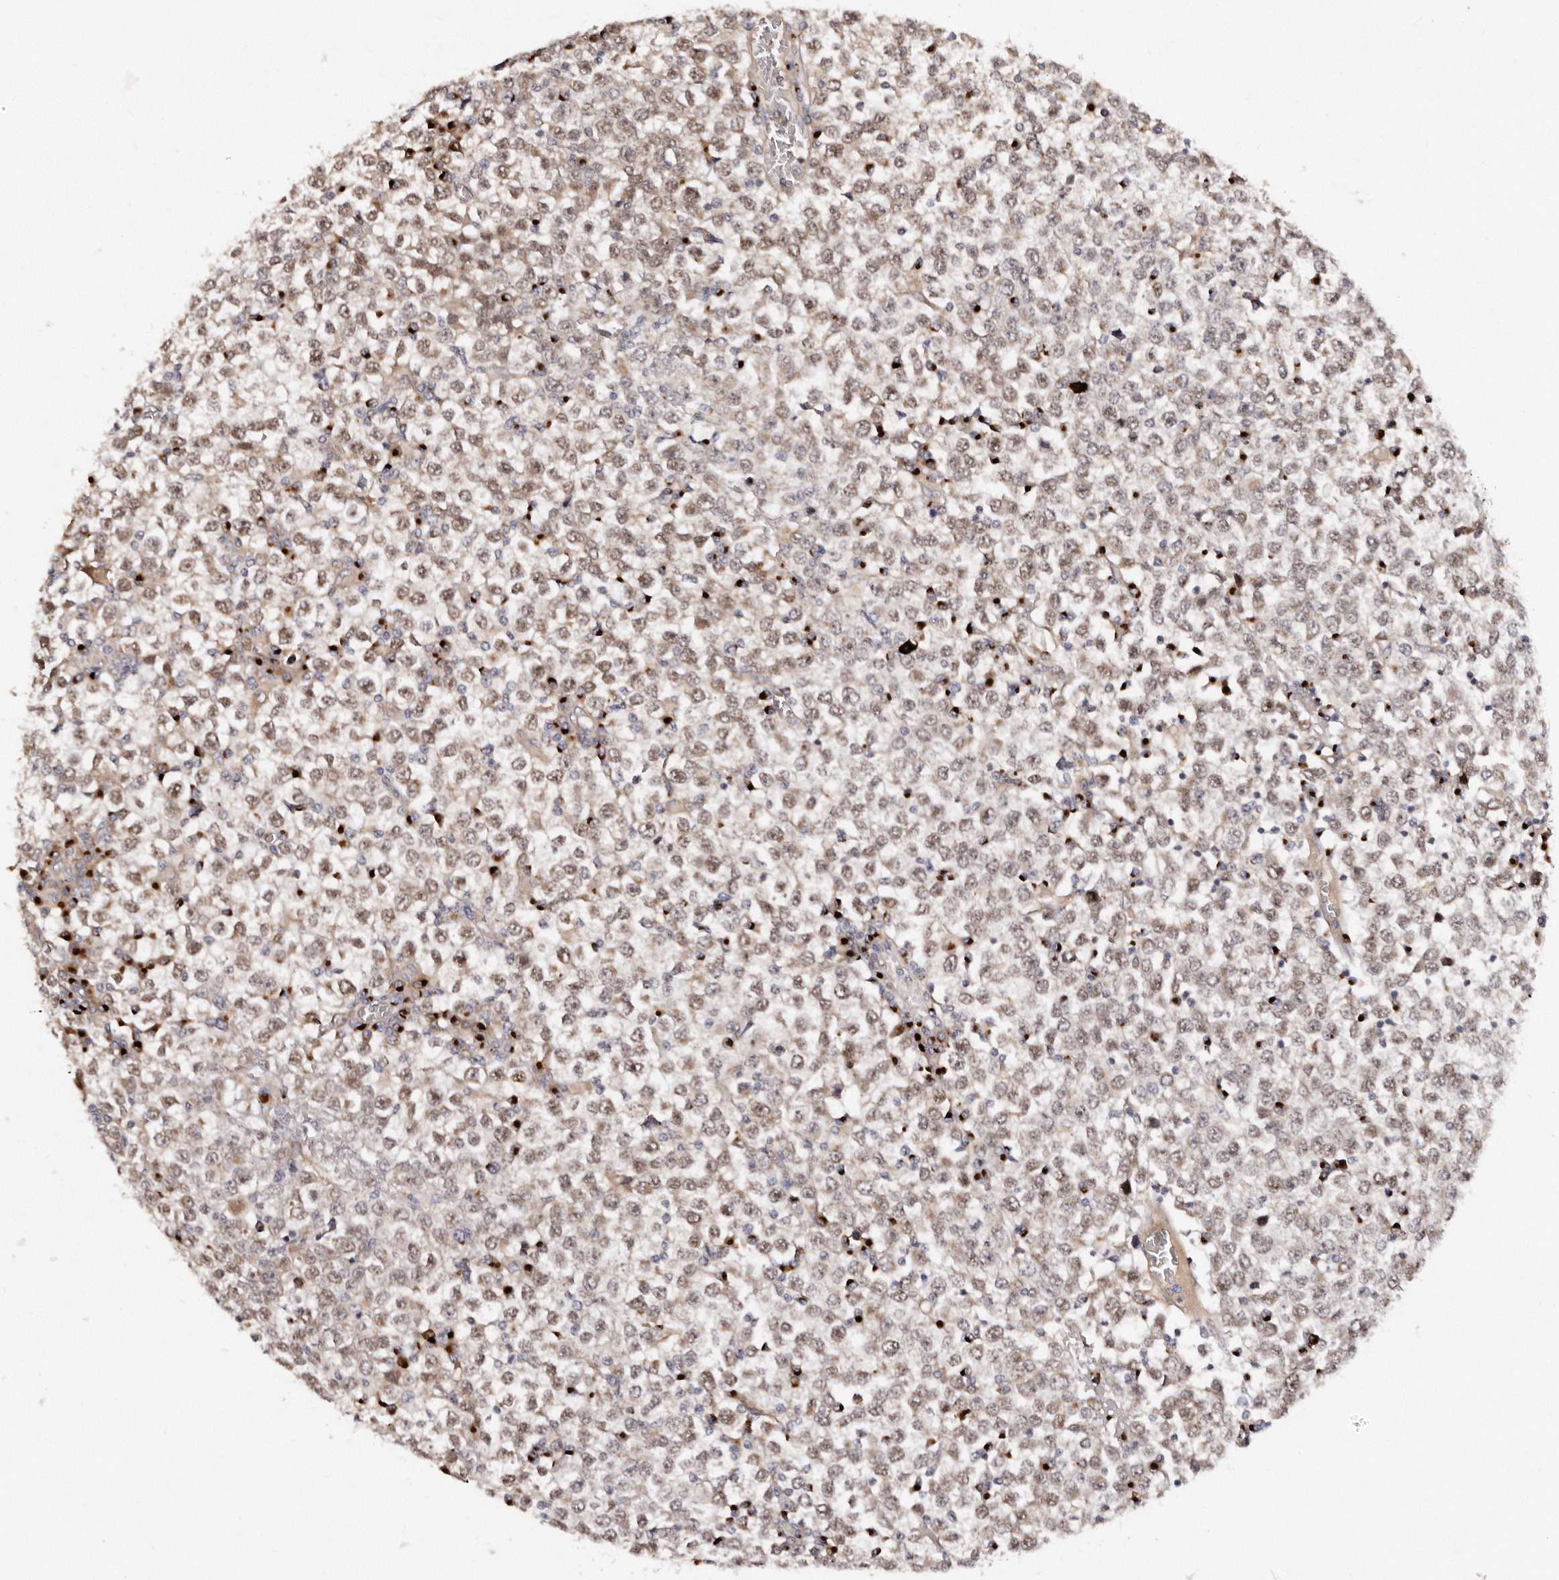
{"staining": {"intensity": "weak", "quantity": ">75%", "location": "cytoplasmic/membranous,nuclear"}, "tissue": "testis cancer", "cell_type": "Tumor cells", "image_type": "cancer", "snomed": [{"axis": "morphology", "description": "Seminoma, NOS"}, {"axis": "topography", "description": "Testis"}], "caption": "Brown immunohistochemical staining in testis seminoma reveals weak cytoplasmic/membranous and nuclear staining in approximately >75% of tumor cells.", "gene": "DACT2", "patient": {"sex": "male", "age": 65}}